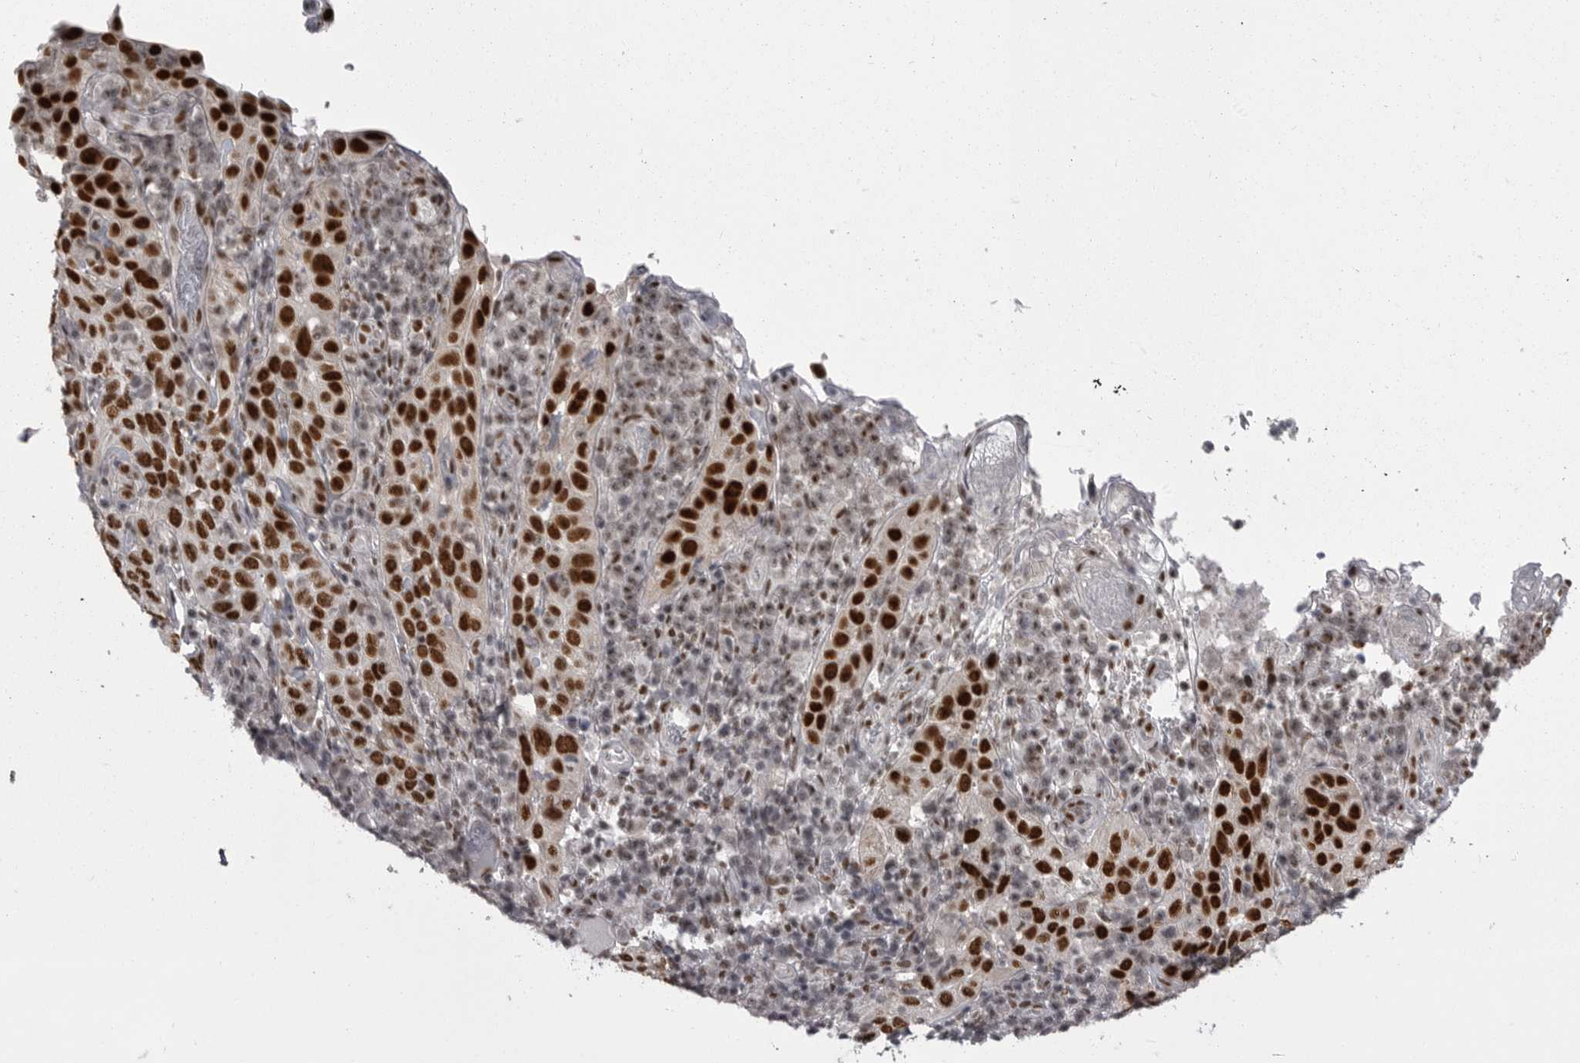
{"staining": {"intensity": "strong", "quantity": ">75%", "location": "nuclear"}, "tissue": "cervical cancer", "cell_type": "Tumor cells", "image_type": "cancer", "snomed": [{"axis": "morphology", "description": "Squamous cell carcinoma, NOS"}, {"axis": "topography", "description": "Cervix"}], "caption": "Cervical cancer (squamous cell carcinoma) stained with immunohistochemistry exhibits strong nuclear staining in approximately >75% of tumor cells.", "gene": "MEPCE", "patient": {"sex": "female", "age": 46}}